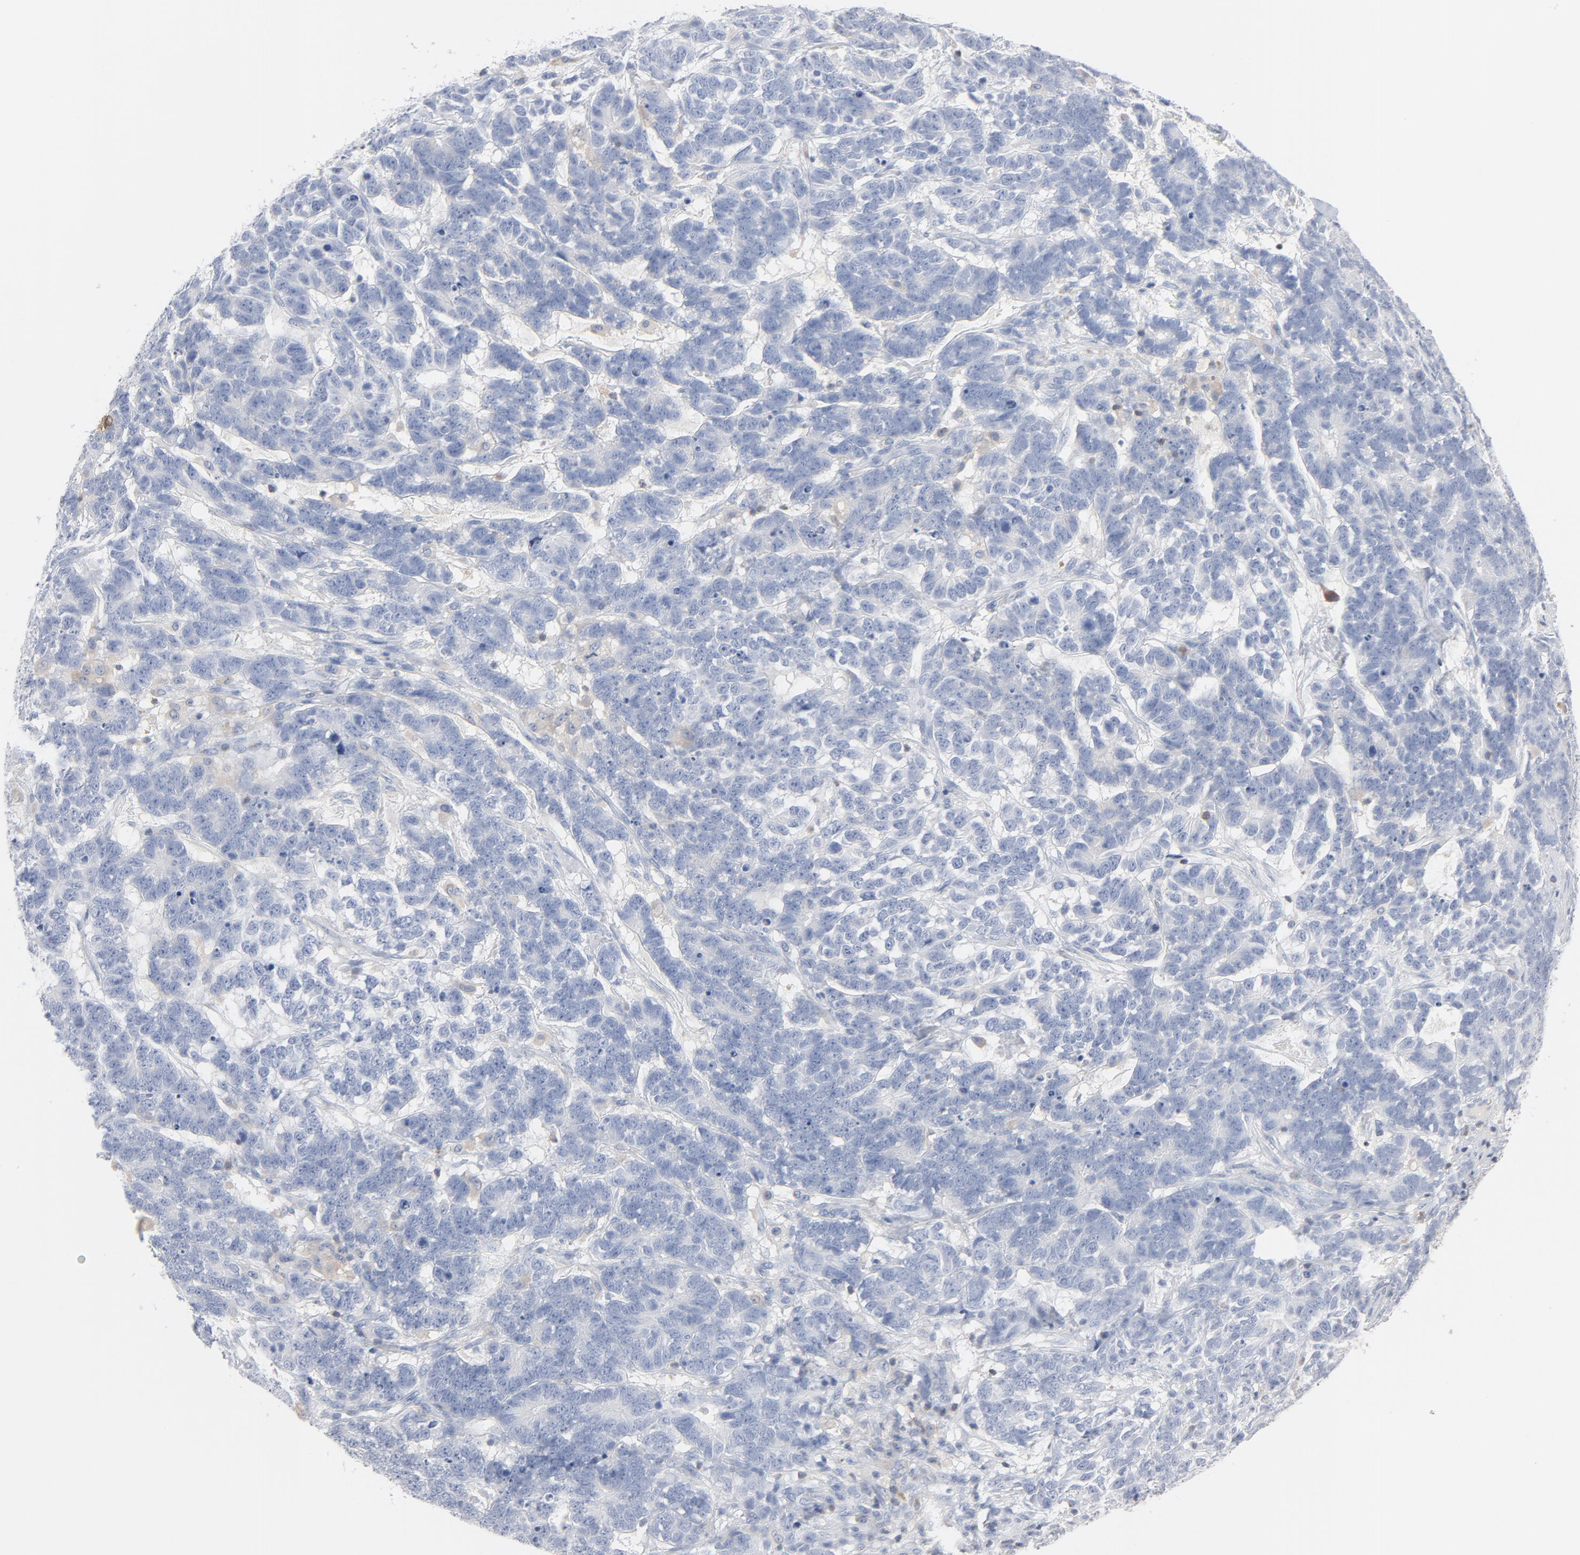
{"staining": {"intensity": "negative", "quantity": "none", "location": "none"}, "tissue": "testis cancer", "cell_type": "Tumor cells", "image_type": "cancer", "snomed": [{"axis": "morphology", "description": "Carcinoma, Embryonal, NOS"}, {"axis": "topography", "description": "Testis"}], "caption": "High magnification brightfield microscopy of testis cancer stained with DAB (3,3'-diaminobenzidine) (brown) and counterstained with hematoxylin (blue): tumor cells show no significant staining.", "gene": "PTK2B", "patient": {"sex": "male", "age": 26}}